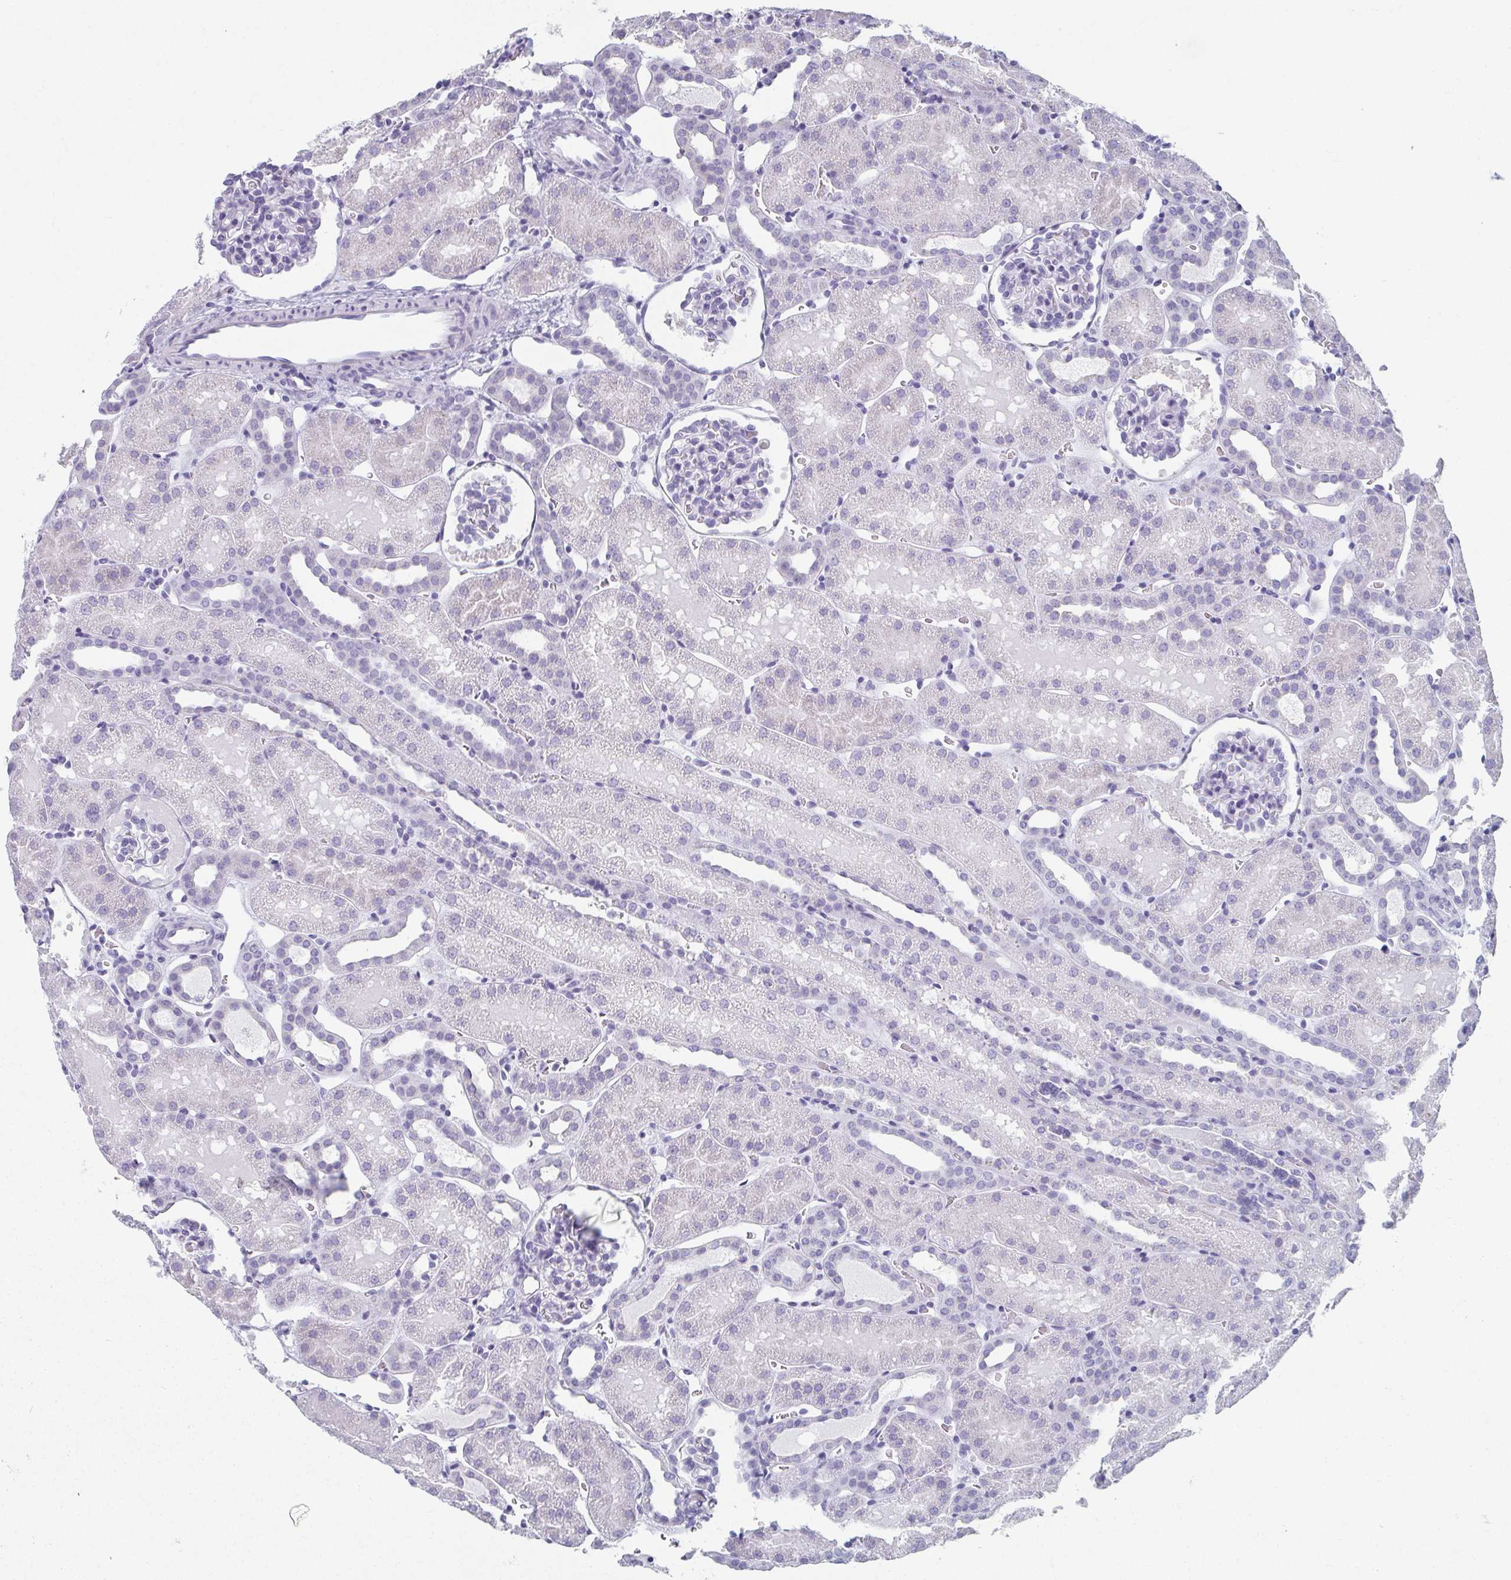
{"staining": {"intensity": "negative", "quantity": "none", "location": "none"}, "tissue": "kidney", "cell_type": "Cells in glomeruli", "image_type": "normal", "snomed": [{"axis": "morphology", "description": "Normal tissue, NOS"}, {"axis": "topography", "description": "Kidney"}], "caption": "There is no significant staining in cells in glomeruli of kidney.", "gene": "GHRL", "patient": {"sex": "male", "age": 2}}